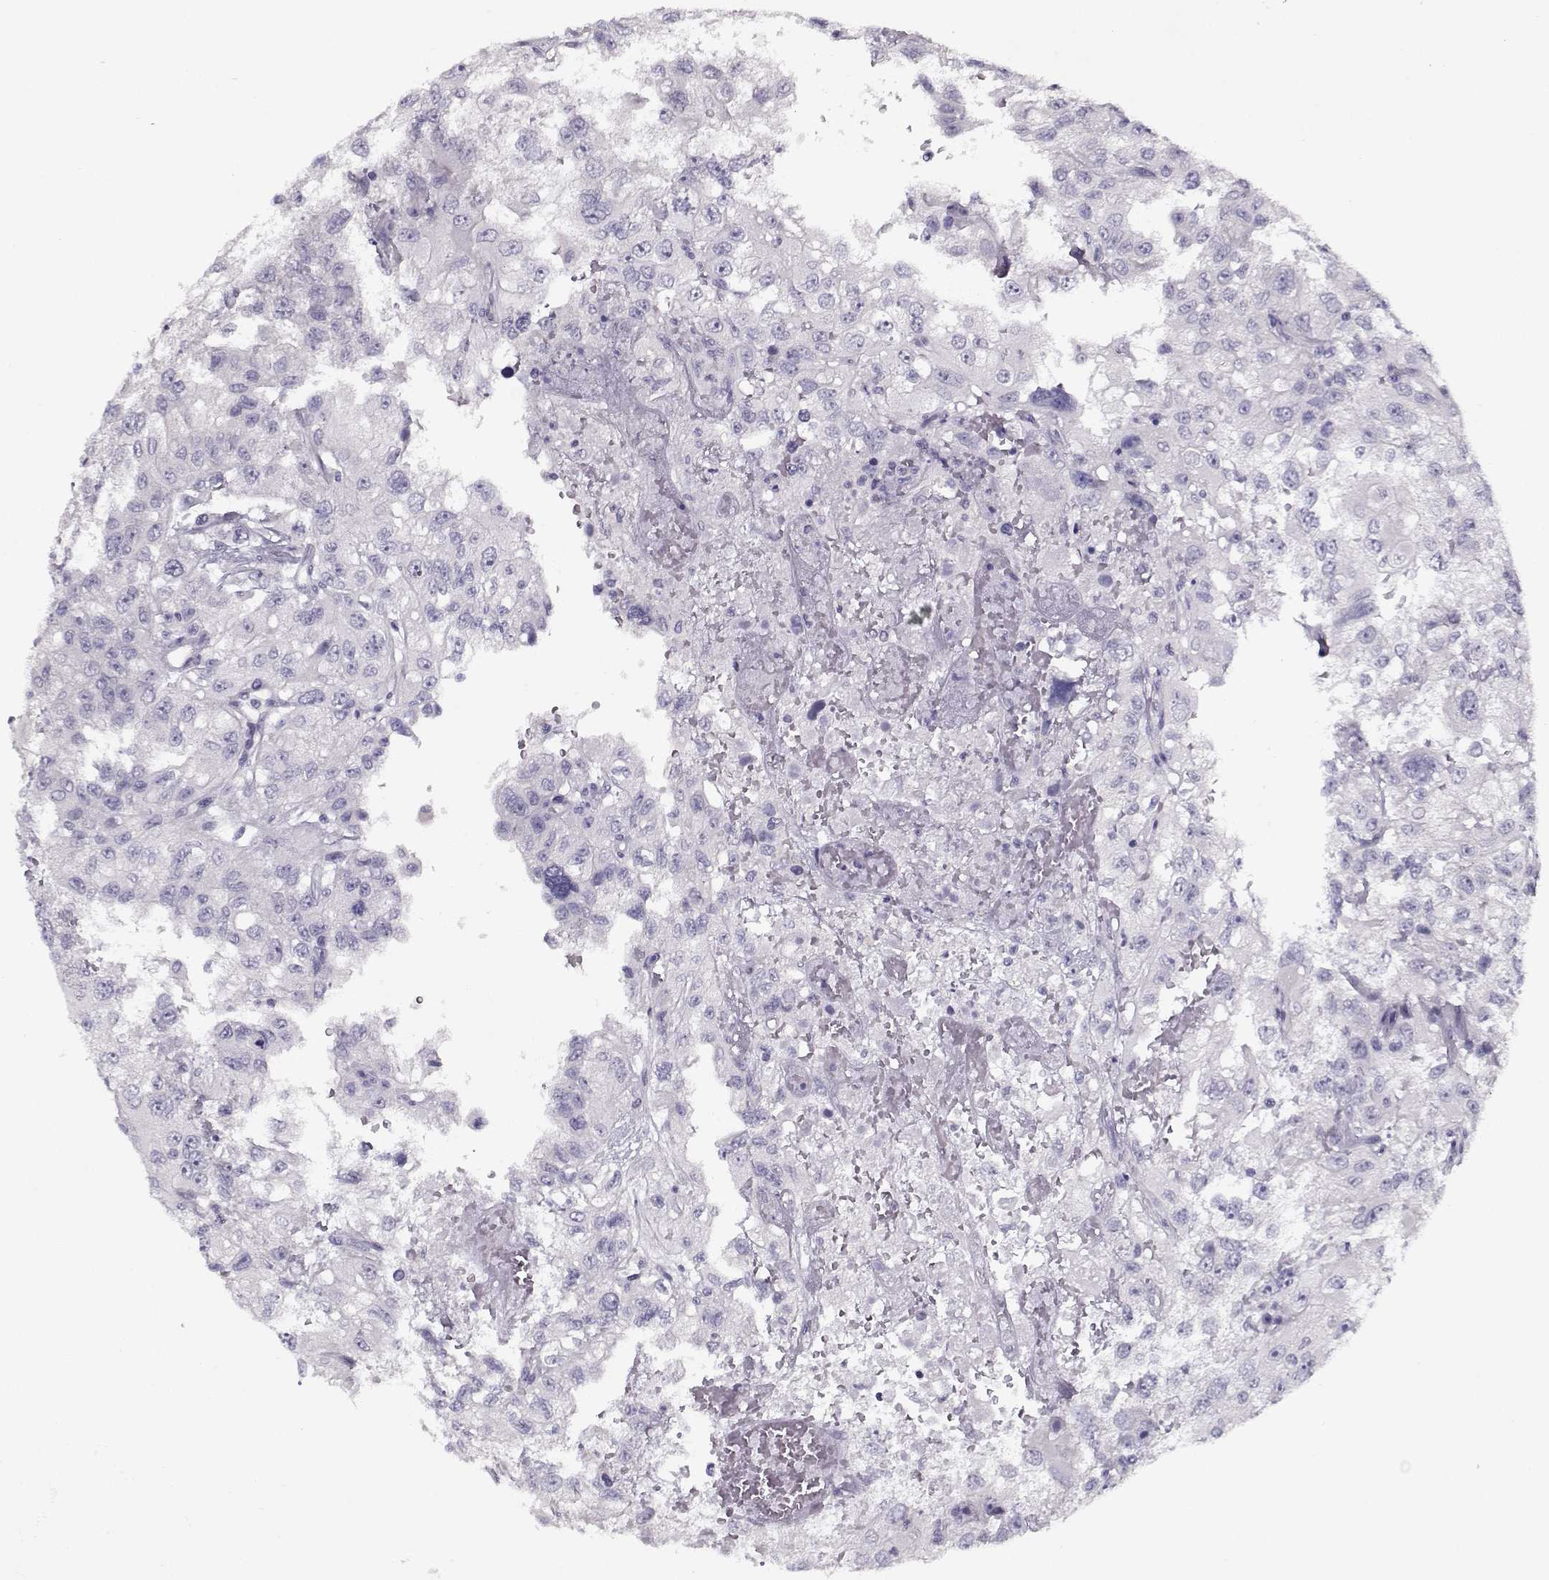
{"staining": {"intensity": "negative", "quantity": "none", "location": "none"}, "tissue": "renal cancer", "cell_type": "Tumor cells", "image_type": "cancer", "snomed": [{"axis": "morphology", "description": "Adenocarcinoma, NOS"}, {"axis": "topography", "description": "Kidney"}], "caption": "Image shows no significant protein positivity in tumor cells of renal adenocarcinoma.", "gene": "CIBAR1", "patient": {"sex": "male", "age": 64}}